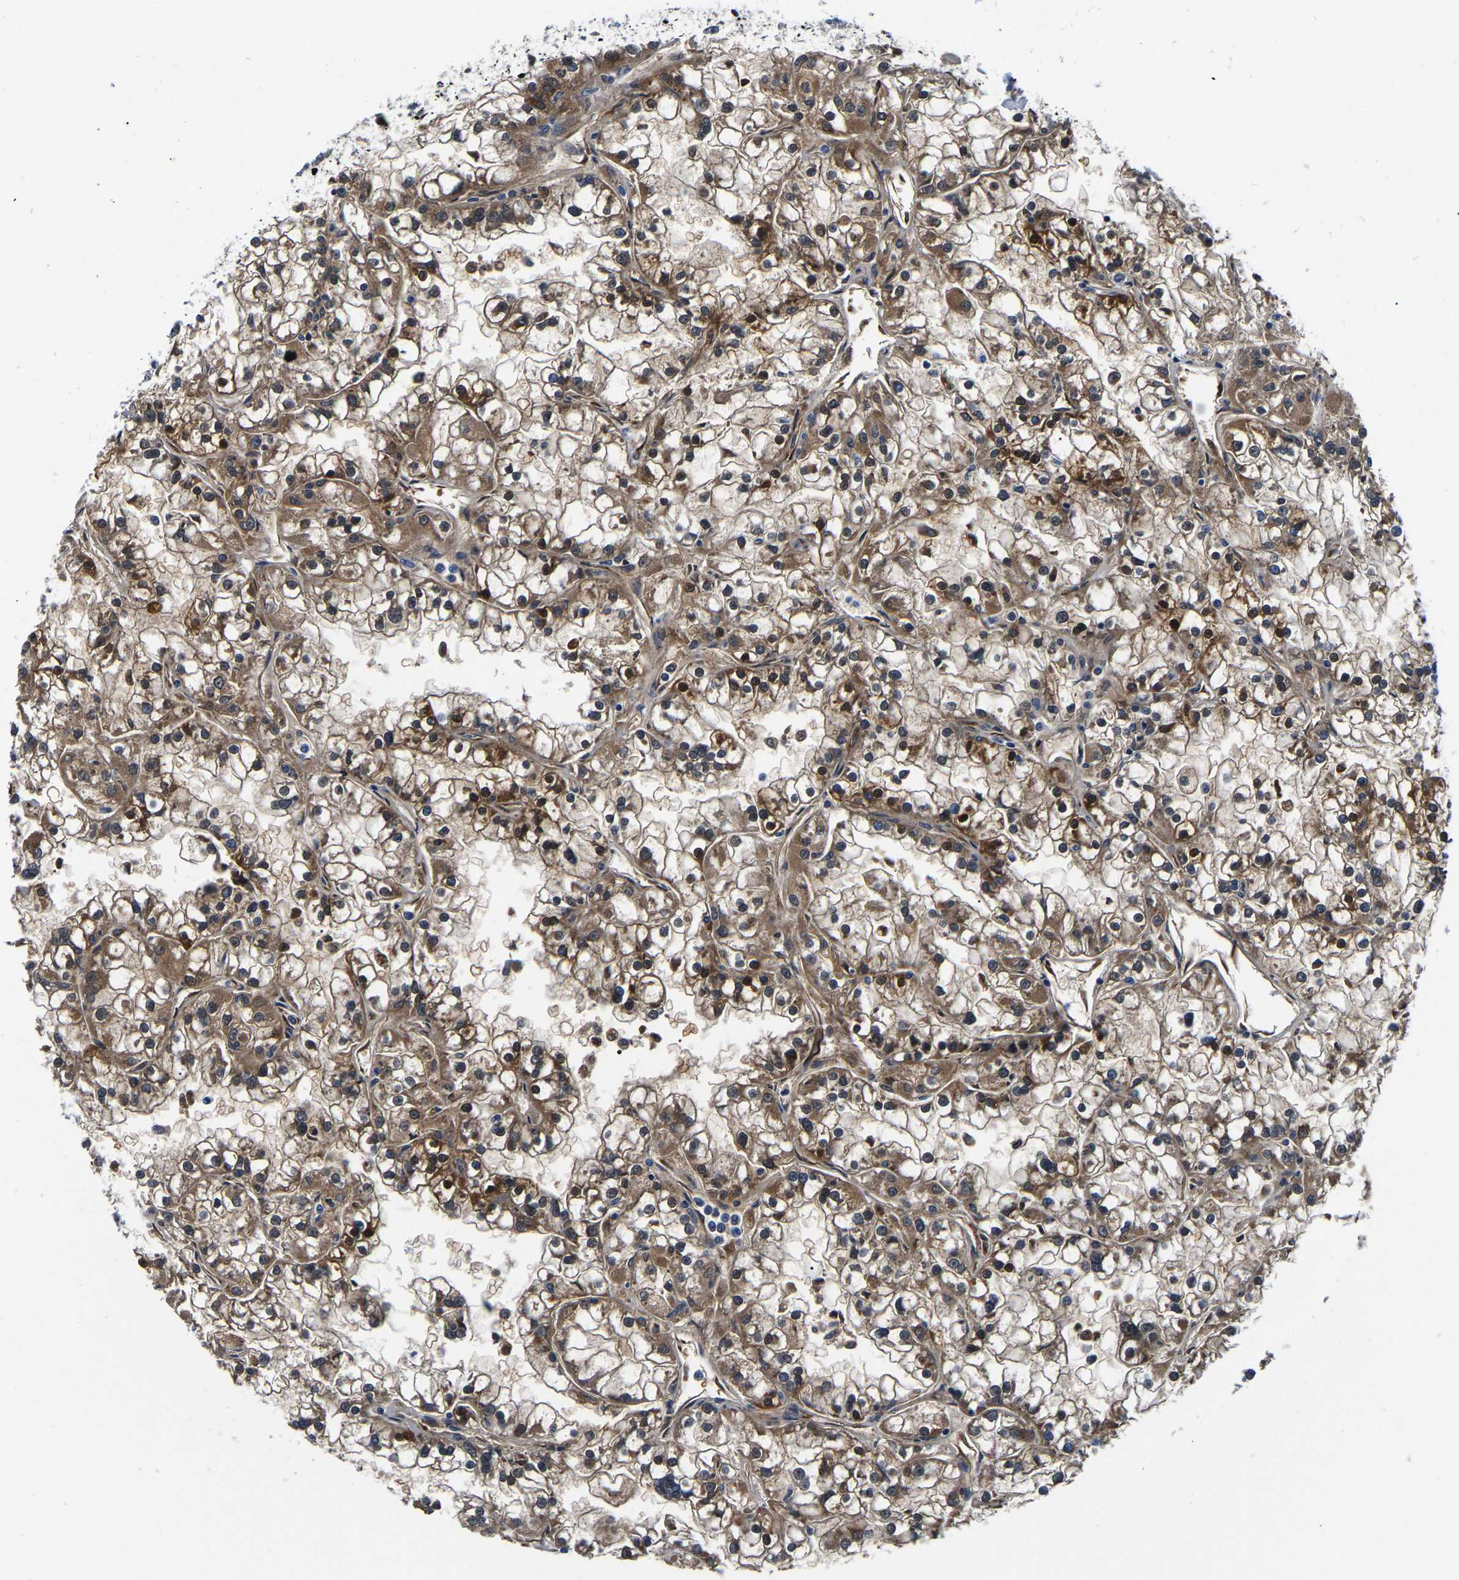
{"staining": {"intensity": "moderate", "quantity": ">75%", "location": "cytoplasmic/membranous"}, "tissue": "renal cancer", "cell_type": "Tumor cells", "image_type": "cancer", "snomed": [{"axis": "morphology", "description": "Adenocarcinoma, NOS"}, {"axis": "topography", "description": "Kidney"}], "caption": "Adenocarcinoma (renal) tissue demonstrates moderate cytoplasmic/membranous positivity in approximately >75% of tumor cells", "gene": "S100A13", "patient": {"sex": "female", "age": 52}}